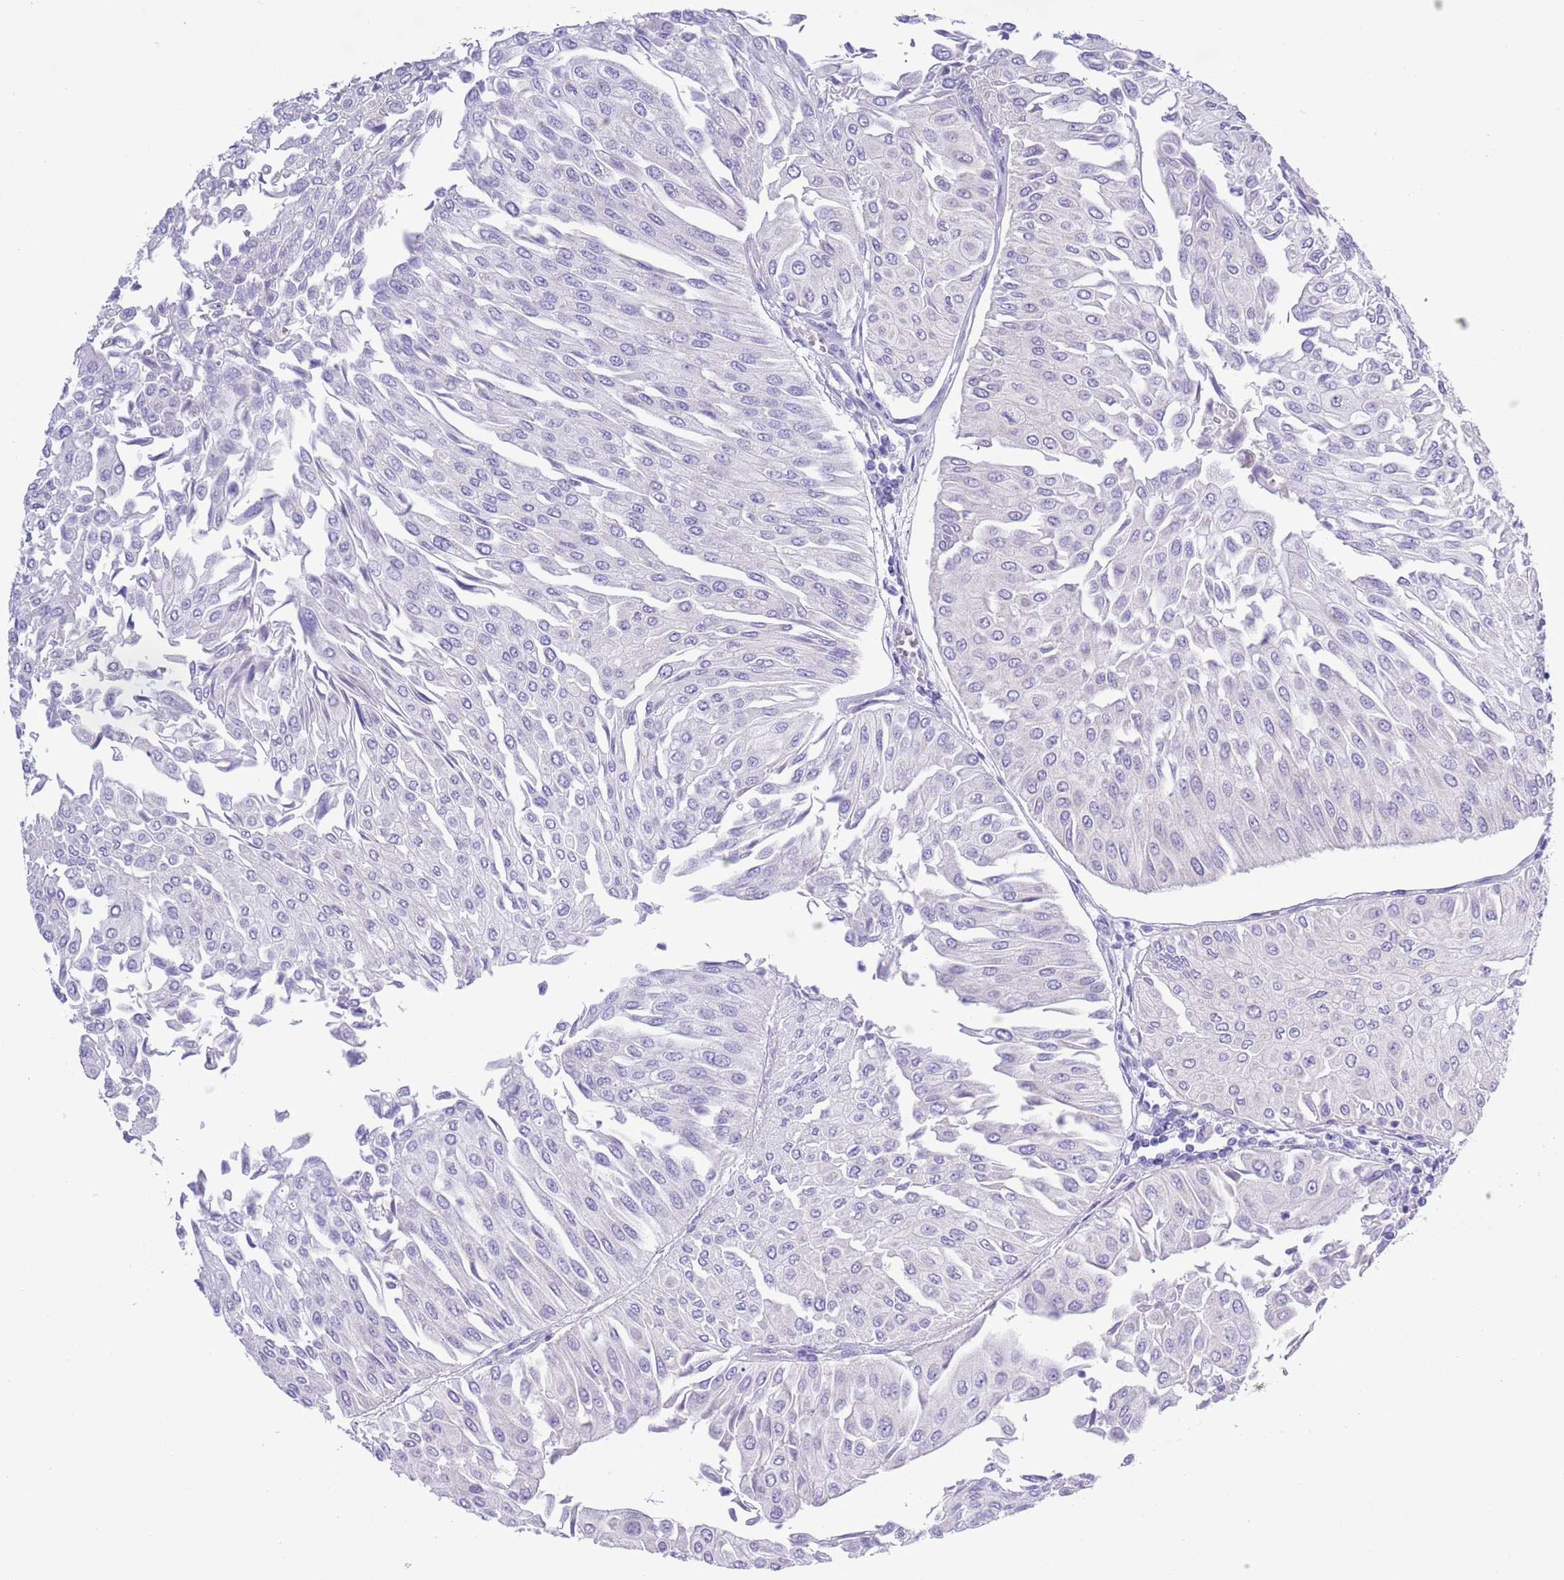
{"staining": {"intensity": "negative", "quantity": "none", "location": "none"}, "tissue": "urothelial cancer", "cell_type": "Tumor cells", "image_type": "cancer", "snomed": [{"axis": "morphology", "description": "Urothelial carcinoma, Low grade"}, {"axis": "topography", "description": "Urinary bladder"}], "caption": "This is an immunohistochemistry (IHC) photomicrograph of human urothelial cancer. There is no expression in tumor cells.", "gene": "MOCOS", "patient": {"sex": "male", "age": 67}}